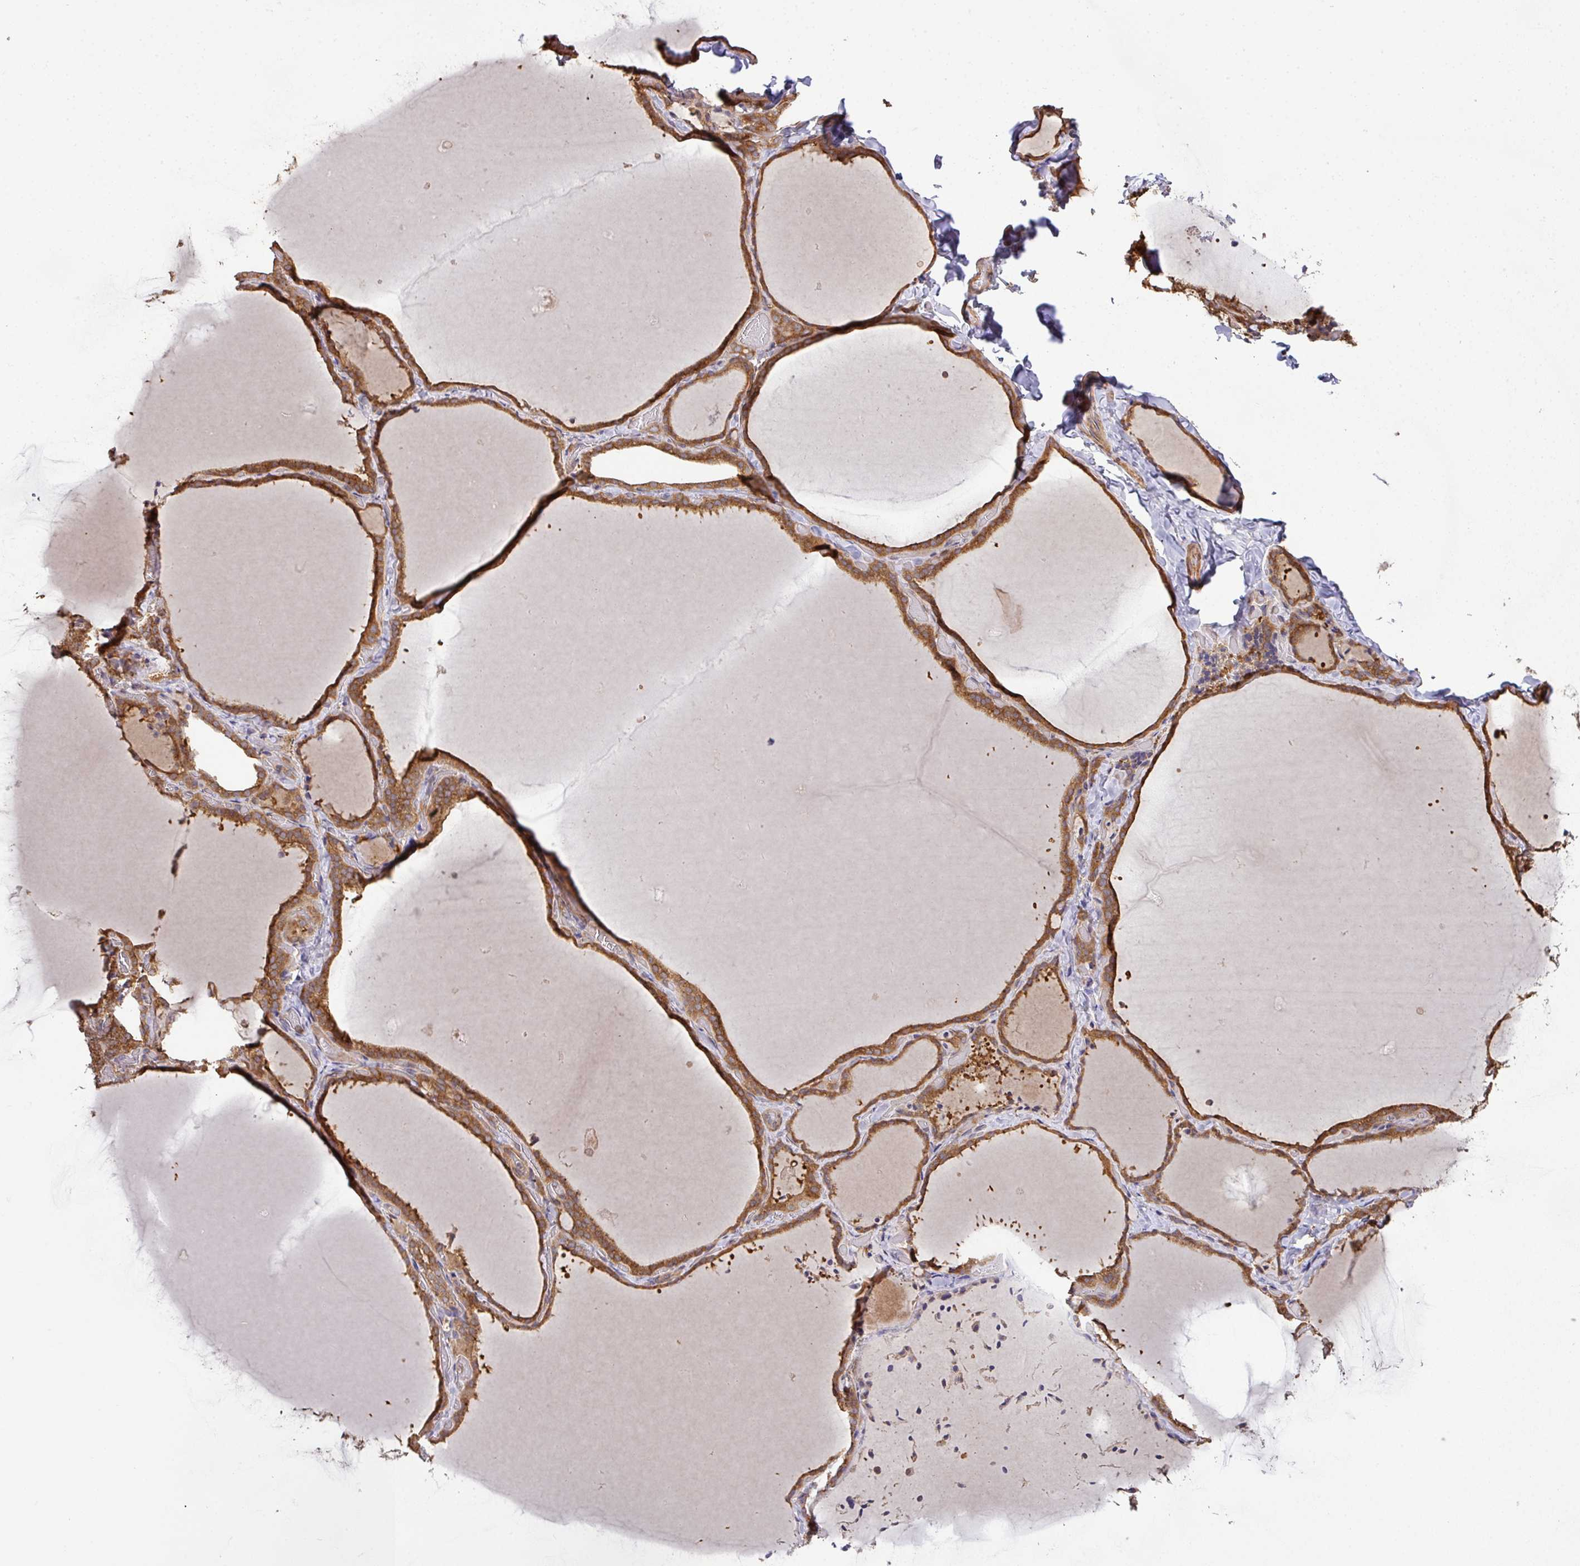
{"staining": {"intensity": "moderate", "quantity": ">75%", "location": "cytoplasmic/membranous"}, "tissue": "thyroid gland", "cell_type": "Glandular cells", "image_type": "normal", "snomed": [{"axis": "morphology", "description": "Normal tissue, NOS"}, {"axis": "topography", "description": "Thyroid gland"}], "caption": "Immunohistochemical staining of benign human thyroid gland displays >75% levels of moderate cytoplasmic/membranous protein expression in about >75% of glandular cells. Nuclei are stained in blue.", "gene": "GSPT1", "patient": {"sex": "female", "age": 22}}